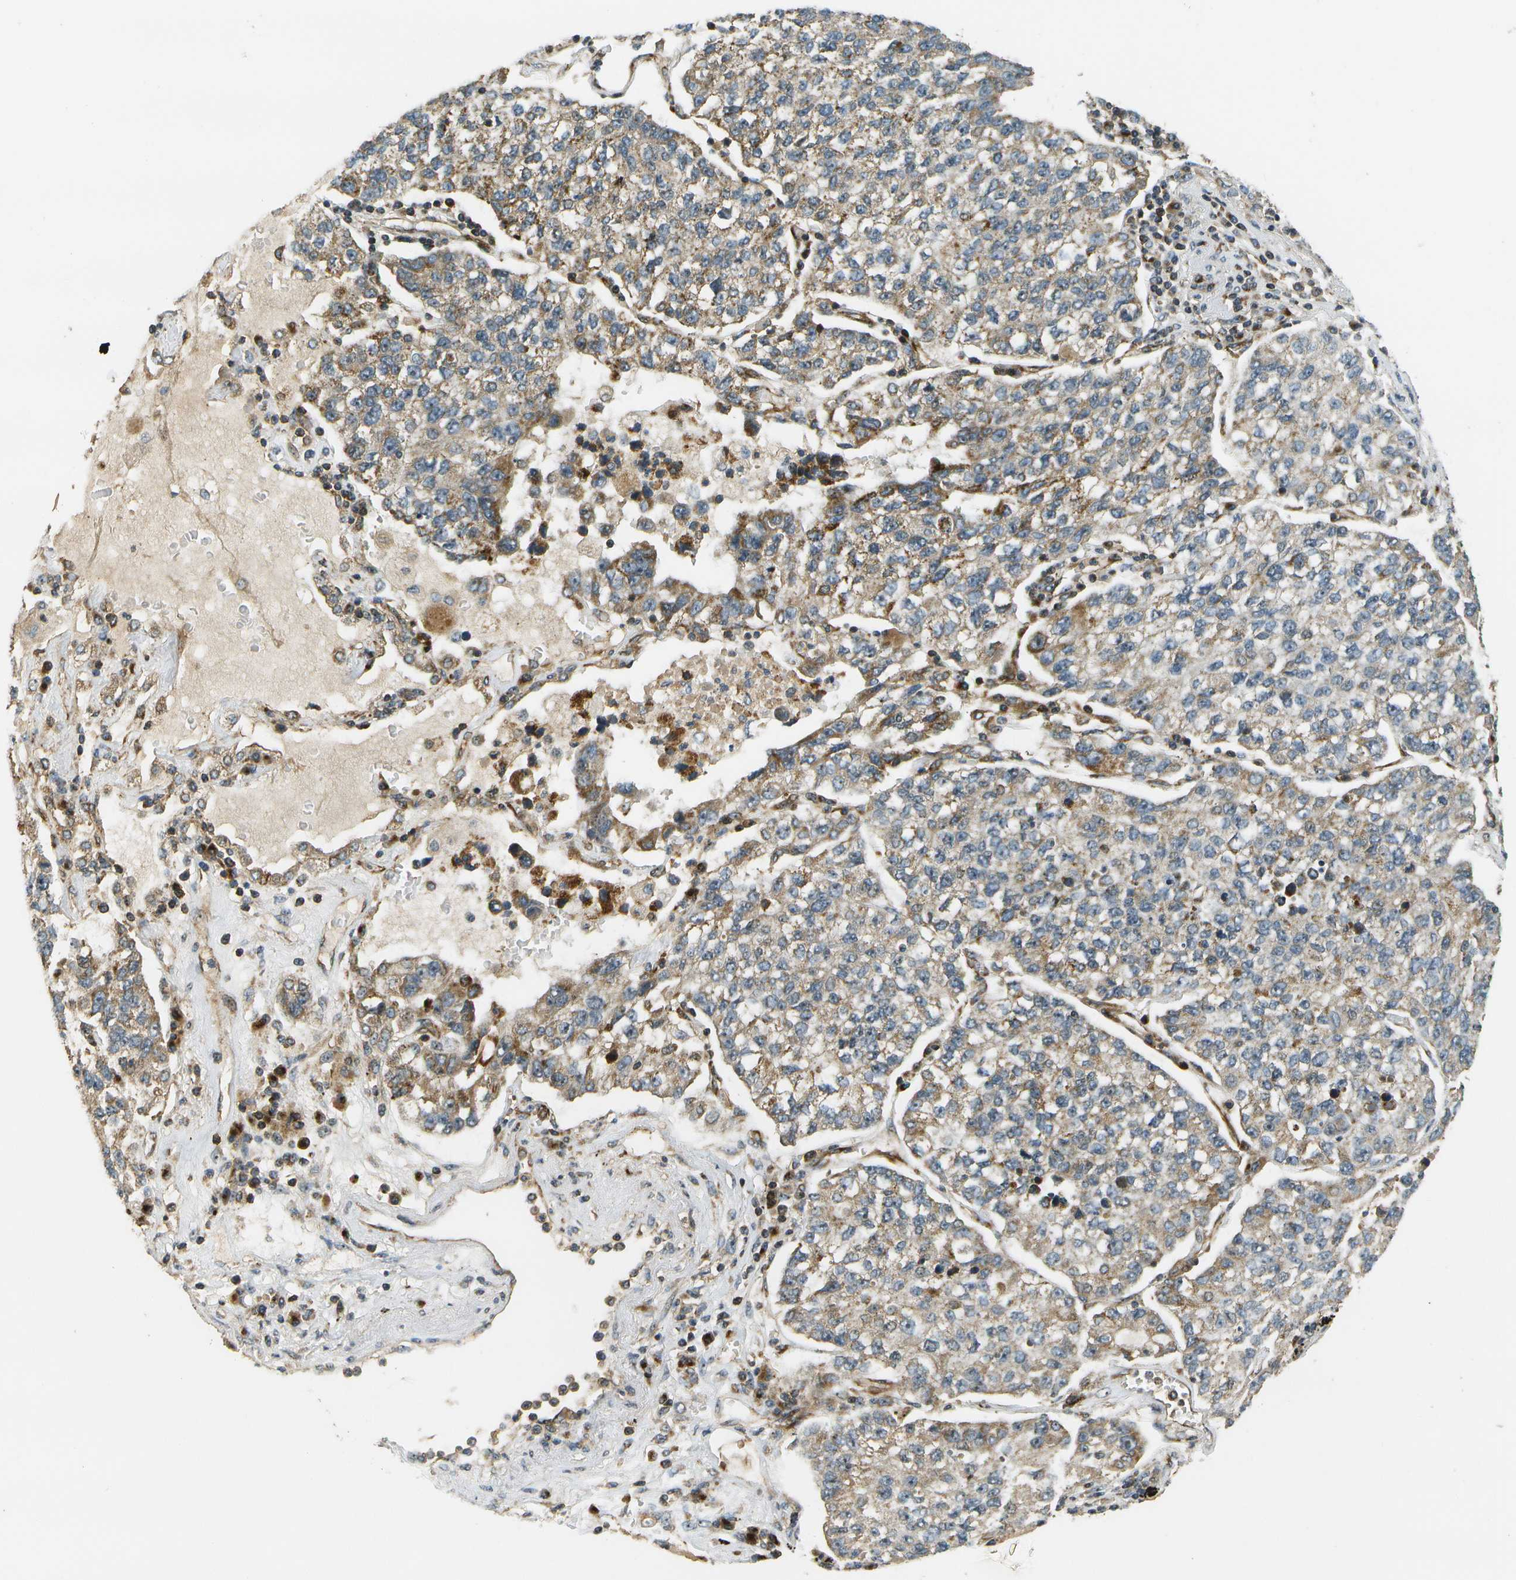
{"staining": {"intensity": "moderate", "quantity": ">75%", "location": "cytoplasmic/membranous"}, "tissue": "lung cancer", "cell_type": "Tumor cells", "image_type": "cancer", "snomed": [{"axis": "morphology", "description": "Adenocarcinoma, NOS"}, {"axis": "topography", "description": "Lung"}], "caption": "Protein analysis of lung cancer (adenocarcinoma) tissue demonstrates moderate cytoplasmic/membranous expression in about >75% of tumor cells. The staining was performed using DAB to visualize the protein expression in brown, while the nuclei were stained in blue with hematoxylin (Magnification: 20x).", "gene": "LRP12", "patient": {"sex": "male", "age": 49}}